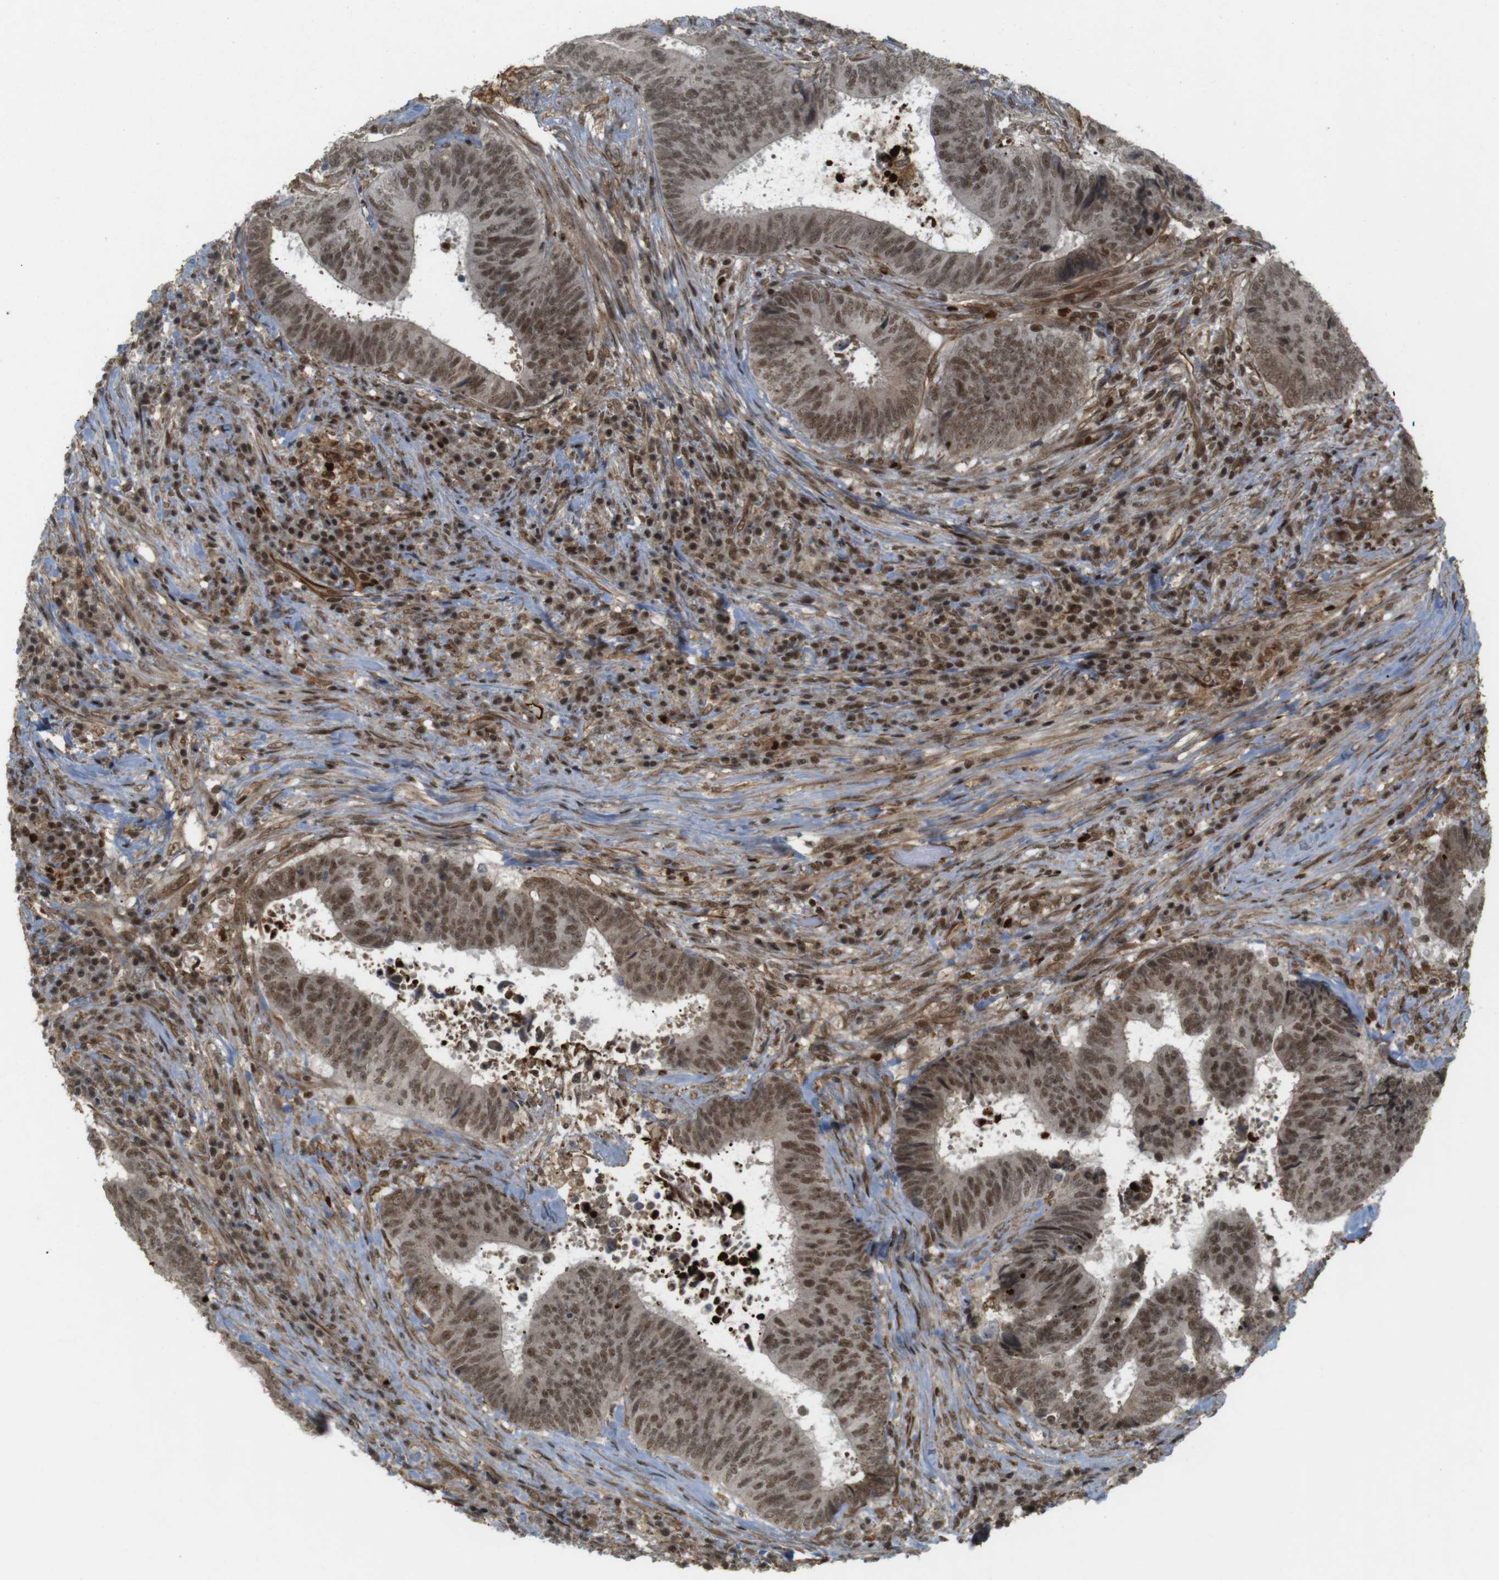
{"staining": {"intensity": "moderate", "quantity": ">75%", "location": "cytoplasmic/membranous,nuclear"}, "tissue": "colorectal cancer", "cell_type": "Tumor cells", "image_type": "cancer", "snomed": [{"axis": "morphology", "description": "Adenocarcinoma, NOS"}, {"axis": "topography", "description": "Rectum"}], "caption": "IHC micrograph of neoplastic tissue: colorectal adenocarcinoma stained using immunohistochemistry reveals medium levels of moderate protein expression localized specifically in the cytoplasmic/membranous and nuclear of tumor cells, appearing as a cytoplasmic/membranous and nuclear brown color.", "gene": "SP2", "patient": {"sex": "male", "age": 72}}